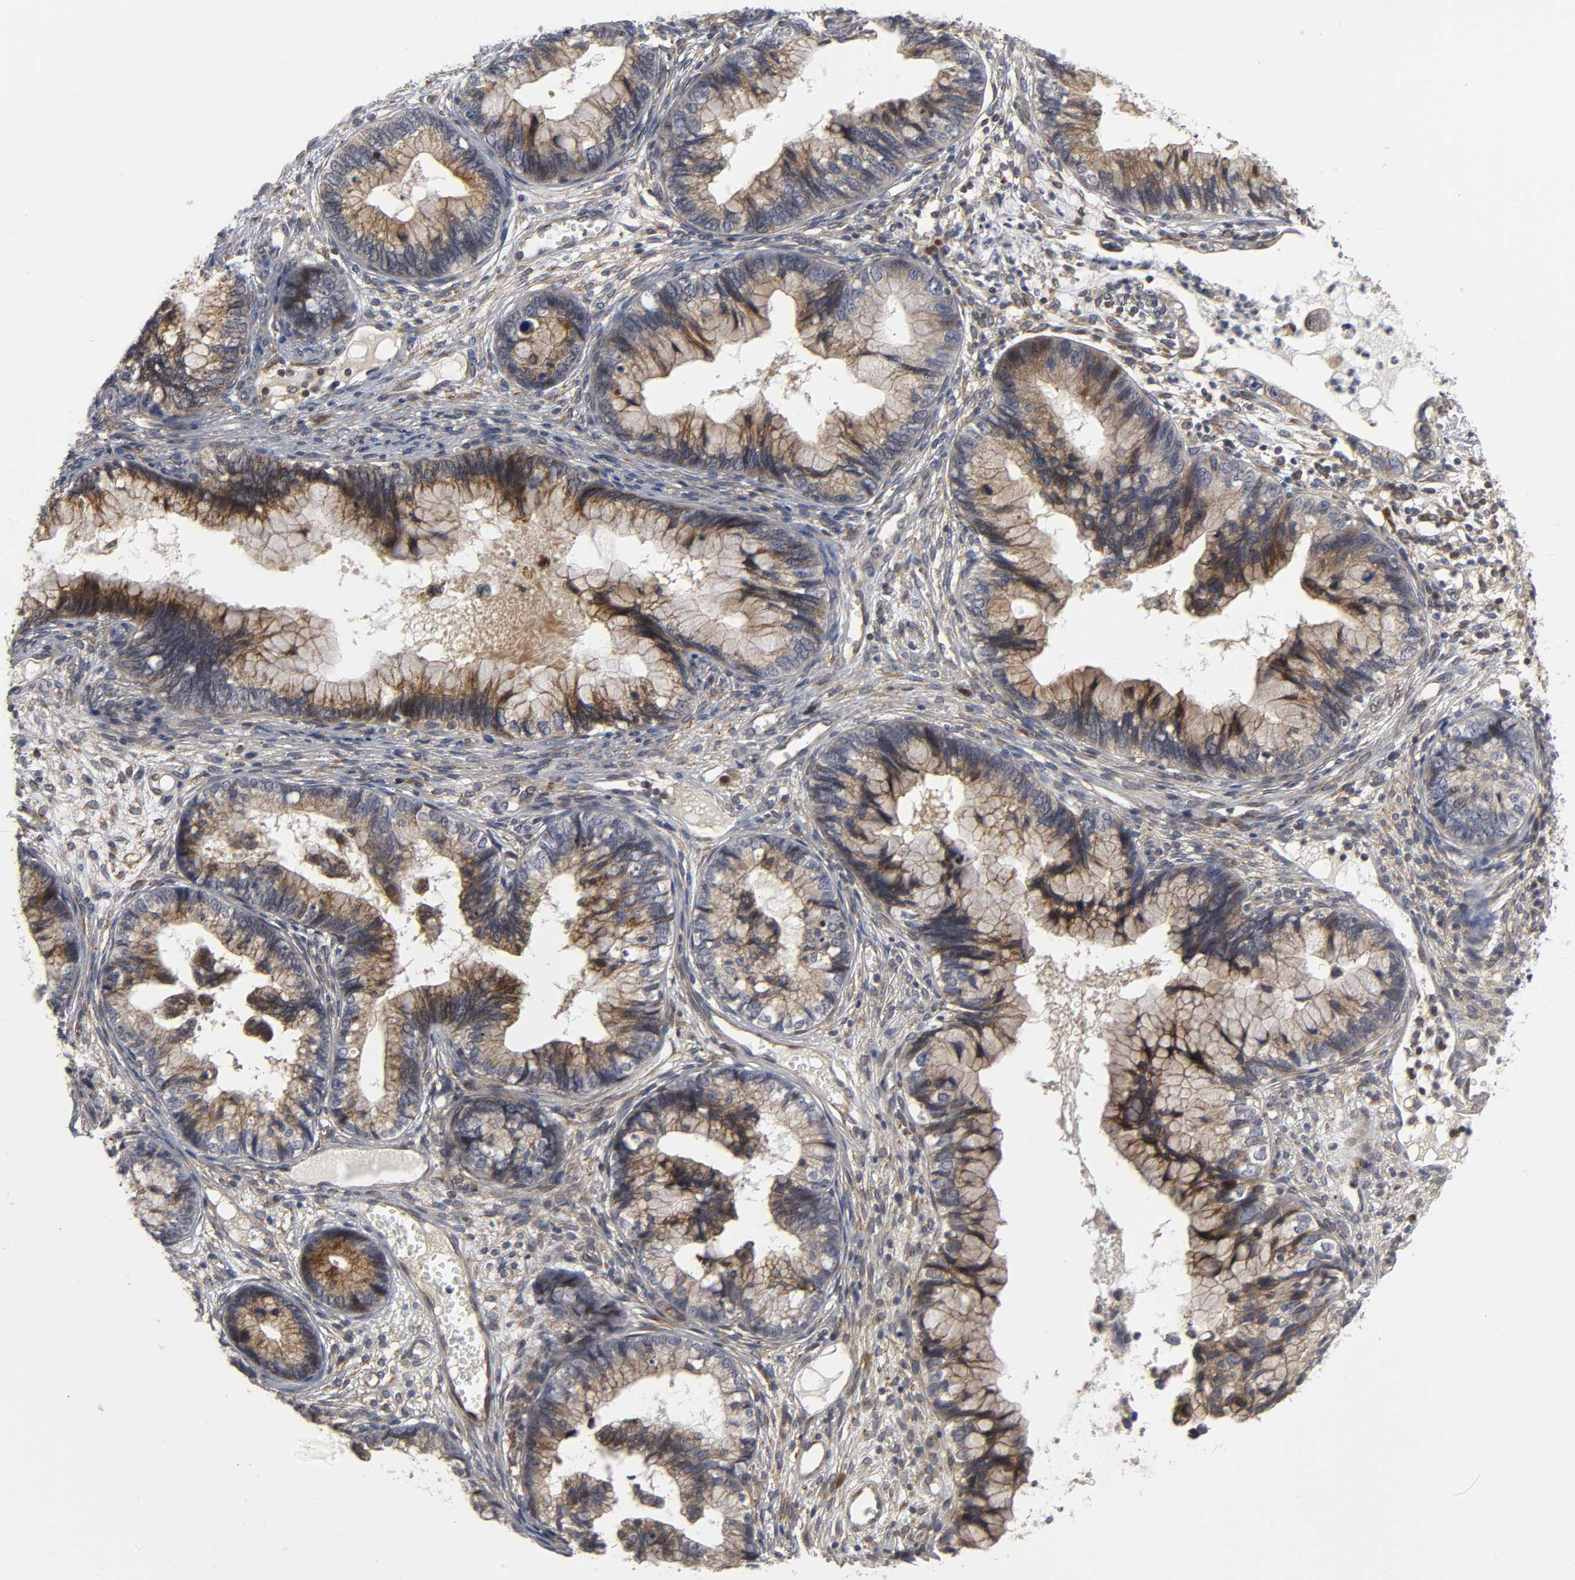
{"staining": {"intensity": "moderate", "quantity": "25%-75%", "location": "cytoplasmic/membranous"}, "tissue": "cervical cancer", "cell_type": "Tumor cells", "image_type": "cancer", "snomed": [{"axis": "morphology", "description": "Adenocarcinoma, NOS"}, {"axis": "topography", "description": "Cervix"}], "caption": "The immunohistochemical stain shows moderate cytoplasmic/membranous staining in tumor cells of cervical adenocarcinoma tissue.", "gene": "ASB6", "patient": {"sex": "female", "age": 44}}